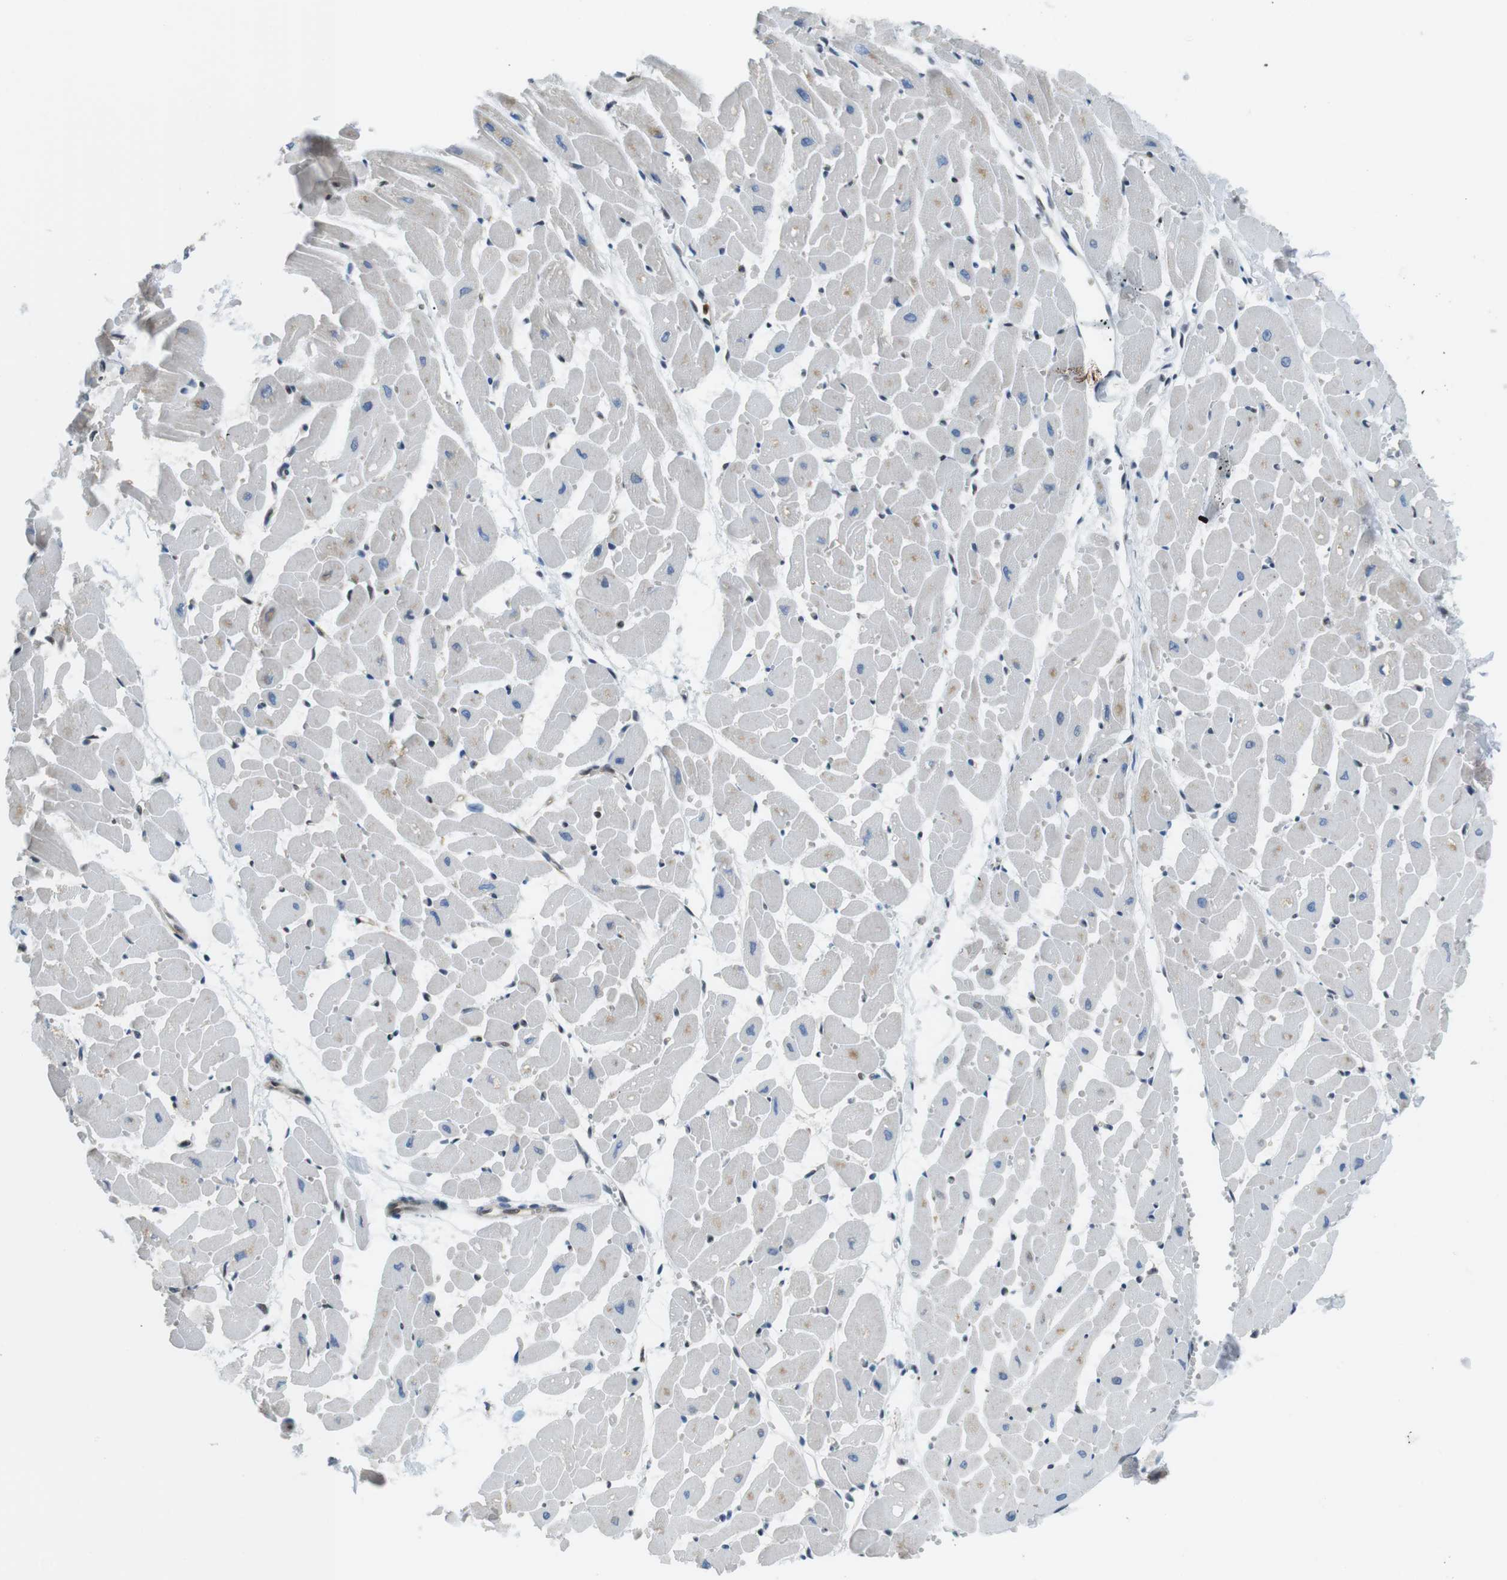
{"staining": {"intensity": "negative", "quantity": "none", "location": "none"}, "tissue": "heart muscle", "cell_type": "Cardiomyocytes", "image_type": "normal", "snomed": [{"axis": "morphology", "description": "Normal tissue, NOS"}, {"axis": "topography", "description": "Heart"}], "caption": "There is no significant staining in cardiomyocytes of heart muscle. Brightfield microscopy of immunohistochemistry stained with DAB (3,3'-diaminobenzidine) (brown) and hematoxylin (blue), captured at high magnification.", "gene": "STK10", "patient": {"sex": "female", "age": 19}}